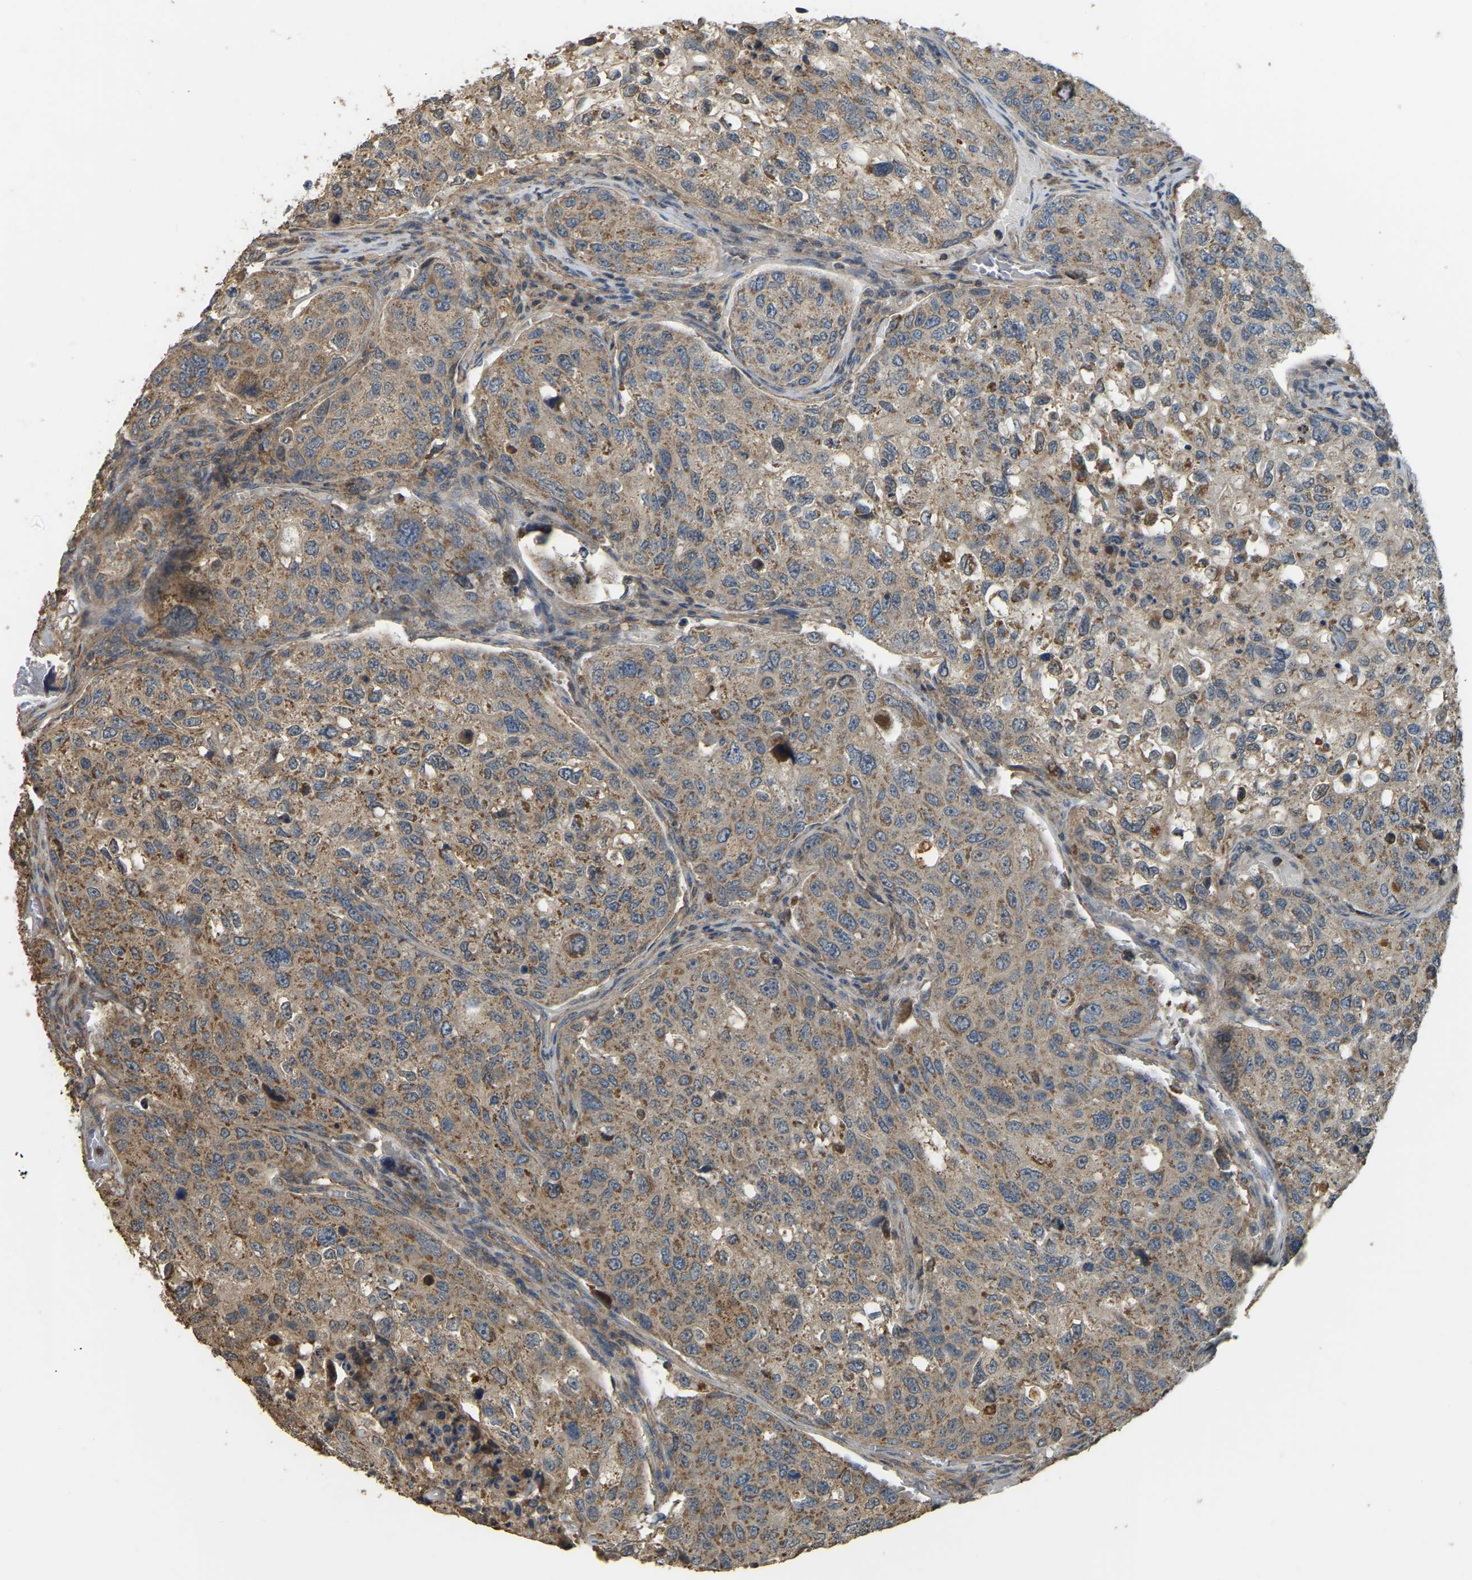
{"staining": {"intensity": "moderate", "quantity": ">75%", "location": "cytoplasmic/membranous"}, "tissue": "urothelial cancer", "cell_type": "Tumor cells", "image_type": "cancer", "snomed": [{"axis": "morphology", "description": "Urothelial carcinoma, High grade"}, {"axis": "topography", "description": "Lymph node"}, {"axis": "topography", "description": "Urinary bladder"}], "caption": "Protein staining displays moderate cytoplasmic/membranous staining in approximately >75% of tumor cells in urothelial cancer.", "gene": "GNG2", "patient": {"sex": "male", "age": 51}}